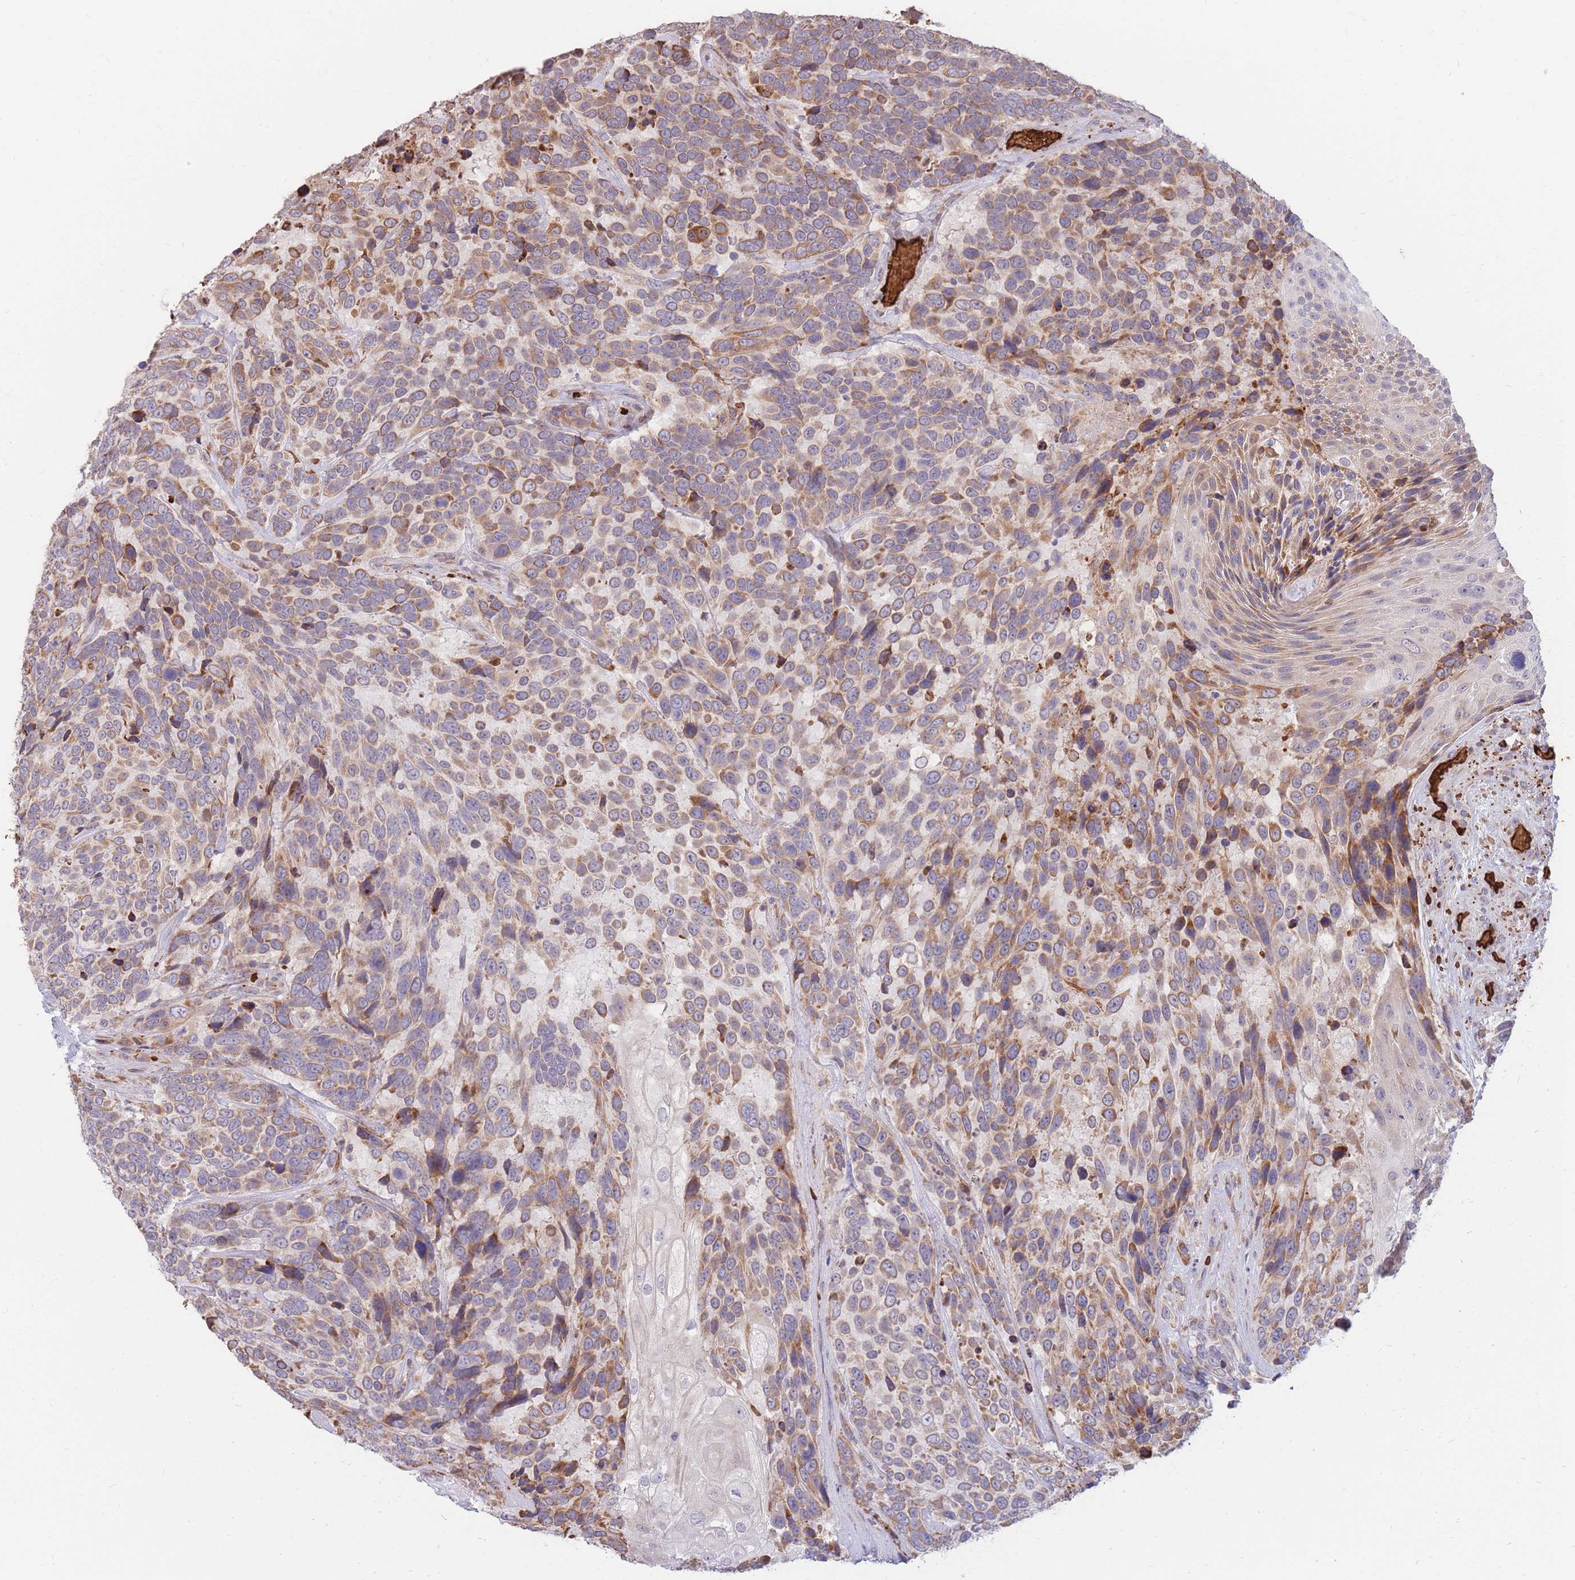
{"staining": {"intensity": "moderate", "quantity": ">75%", "location": "cytoplasmic/membranous"}, "tissue": "urothelial cancer", "cell_type": "Tumor cells", "image_type": "cancer", "snomed": [{"axis": "morphology", "description": "Urothelial carcinoma, High grade"}, {"axis": "topography", "description": "Urinary bladder"}], "caption": "Immunohistochemistry (IHC) image of human urothelial carcinoma (high-grade) stained for a protein (brown), which displays medium levels of moderate cytoplasmic/membranous expression in approximately >75% of tumor cells.", "gene": "ATP10D", "patient": {"sex": "female", "age": 70}}